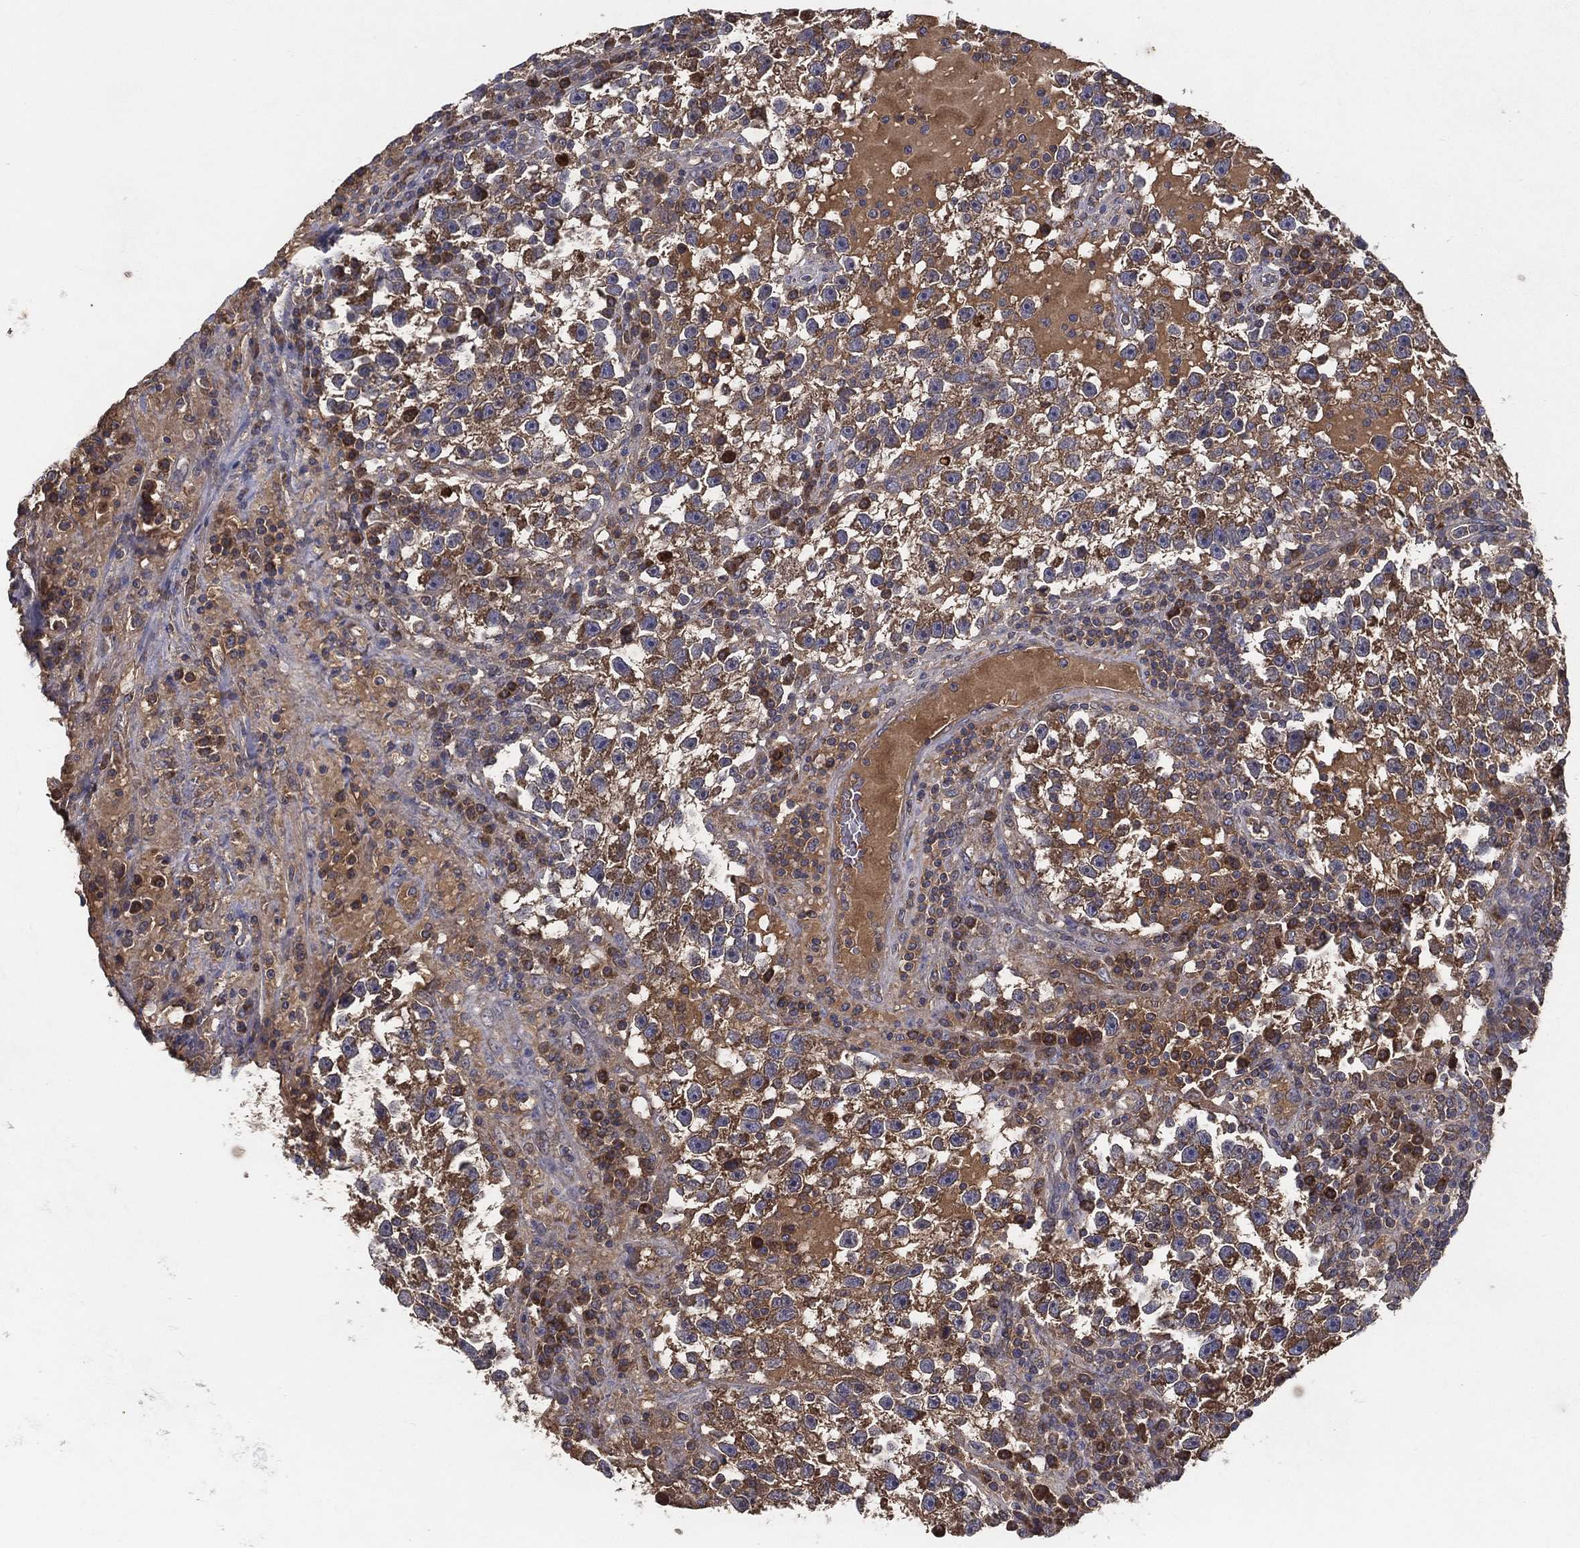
{"staining": {"intensity": "moderate", "quantity": ">75%", "location": "cytoplasmic/membranous"}, "tissue": "testis cancer", "cell_type": "Tumor cells", "image_type": "cancer", "snomed": [{"axis": "morphology", "description": "Seminoma, NOS"}, {"axis": "topography", "description": "Testis"}], "caption": "High-power microscopy captured an immunohistochemistry photomicrograph of testis seminoma, revealing moderate cytoplasmic/membranous positivity in about >75% of tumor cells.", "gene": "MT-ND1", "patient": {"sex": "male", "age": 47}}